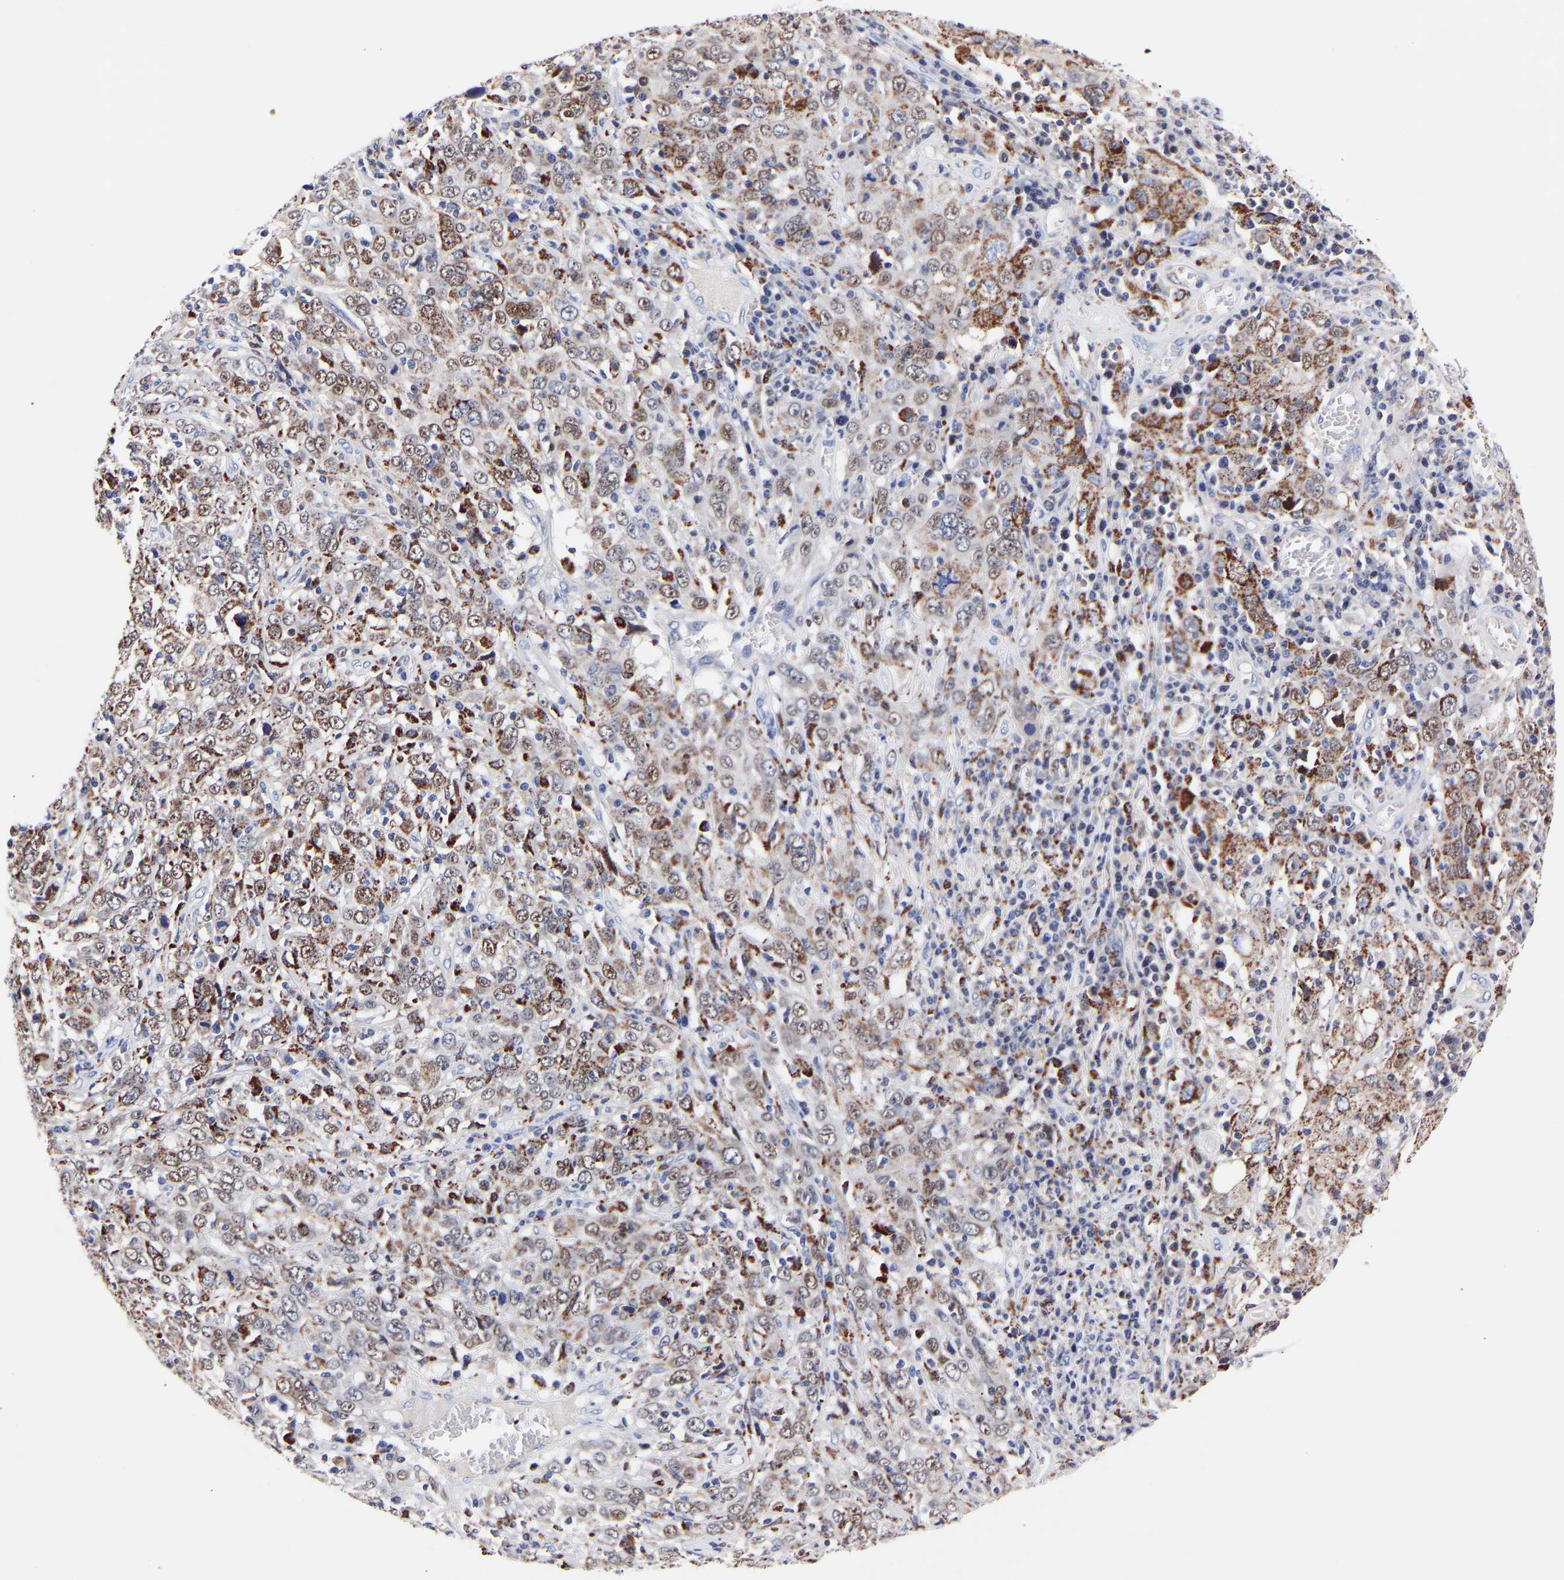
{"staining": {"intensity": "moderate", "quantity": ">75%", "location": "cytoplasmic/membranous,nuclear"}, "tissue": "cervical cancer", "cell_type": "Tumor cells", "image_type": "cancer", "snomed": [{"axis": "morphology", "description": "Squamous cell carcinoma, NOS"}, {"axis": "topography", "description": "Cervix"}], "caption": "IHC (DAB) staining of cervical cancer (squamous cell carcinoma) demonstrates moderate cytoplasmic/membranous and nuclear protein staining in about >75% of tumor cells. The protein of interest is stained brown, and the nuclei are stained in blue (DAB IHC with brightfield microscopy, high magnification).", "gene": "SEM1", "patient": {"sex": "female", "age": 46}}